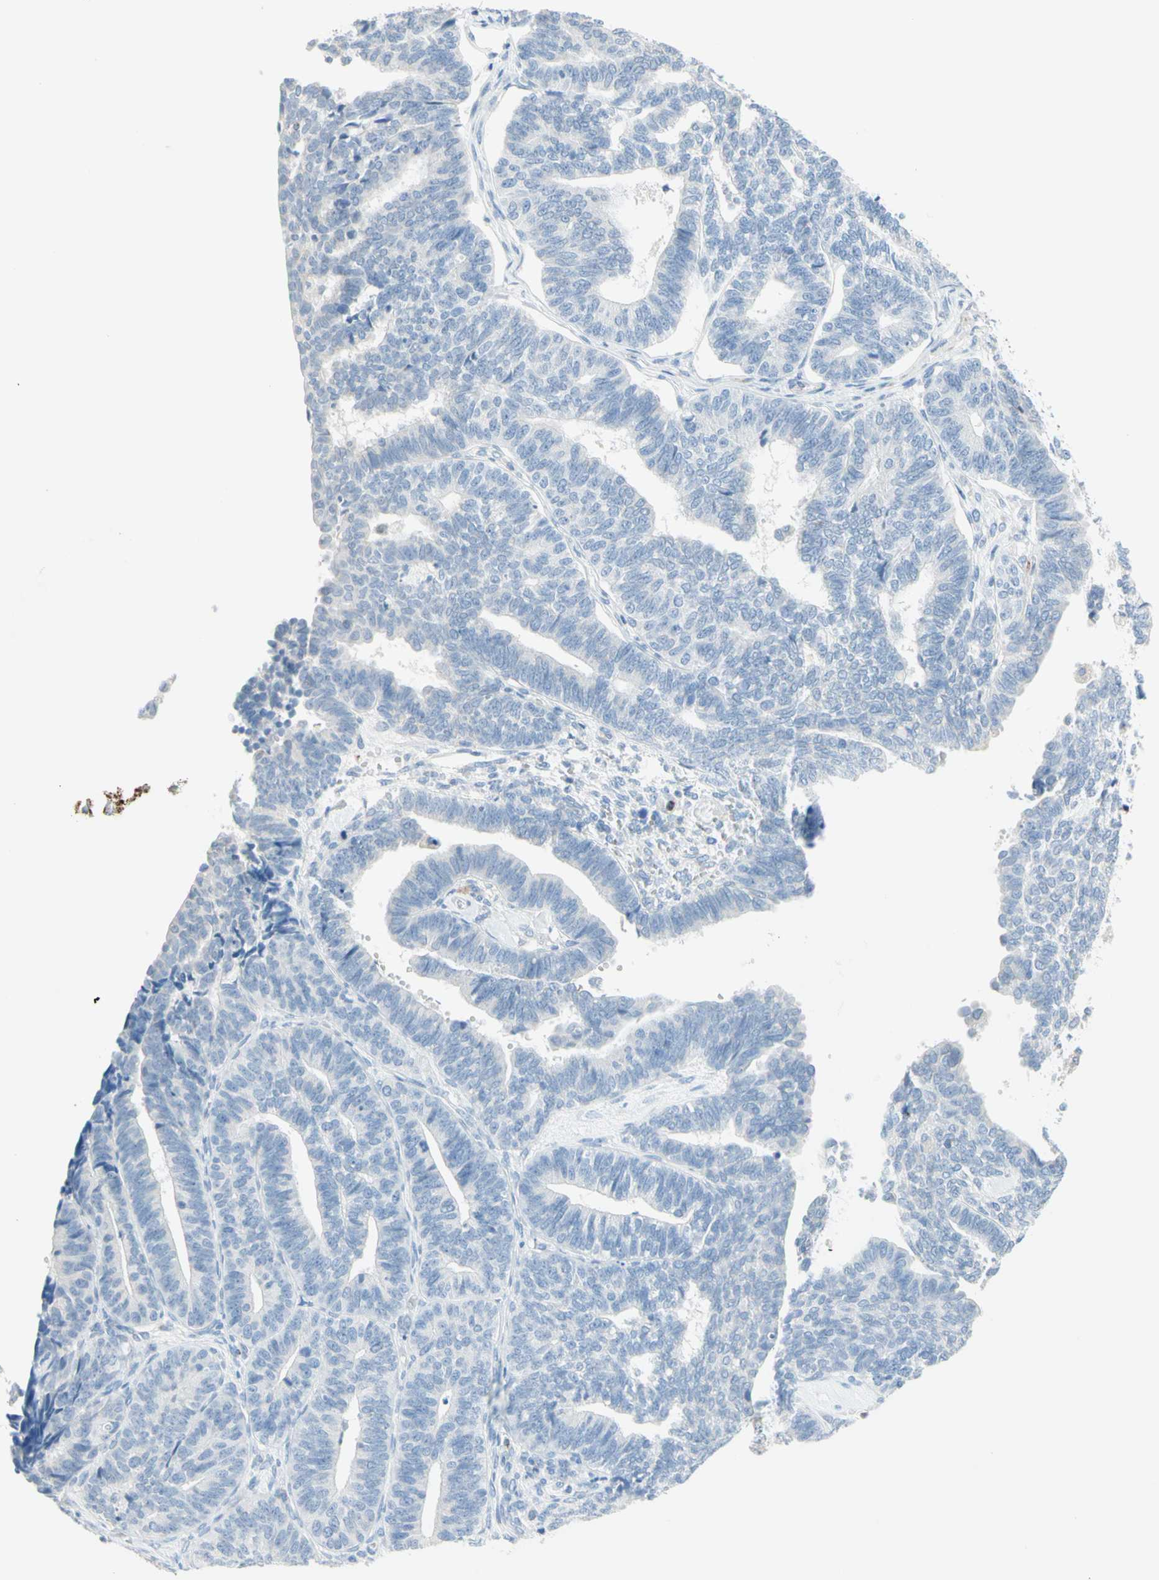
{"staining": {"intensity": "negative", "quantity": "none", "location": "none"}, "tissue": "endometrial cancer", "cell_type": "Tumor cells", "image_type": "cancer", "snomed": [{"axis": "morphology", "description": "Adenocarcinoma, NOS"}, {"axis": "topography", "description": "Endometrium"}], "caption": "Immunohistochemistry (IHC) of human adenocarcinoma (endometrial) shows no positivity in tumor cells.", "gene": "CYSLTR1", "patient": {"sex": "female", "age": 70}}